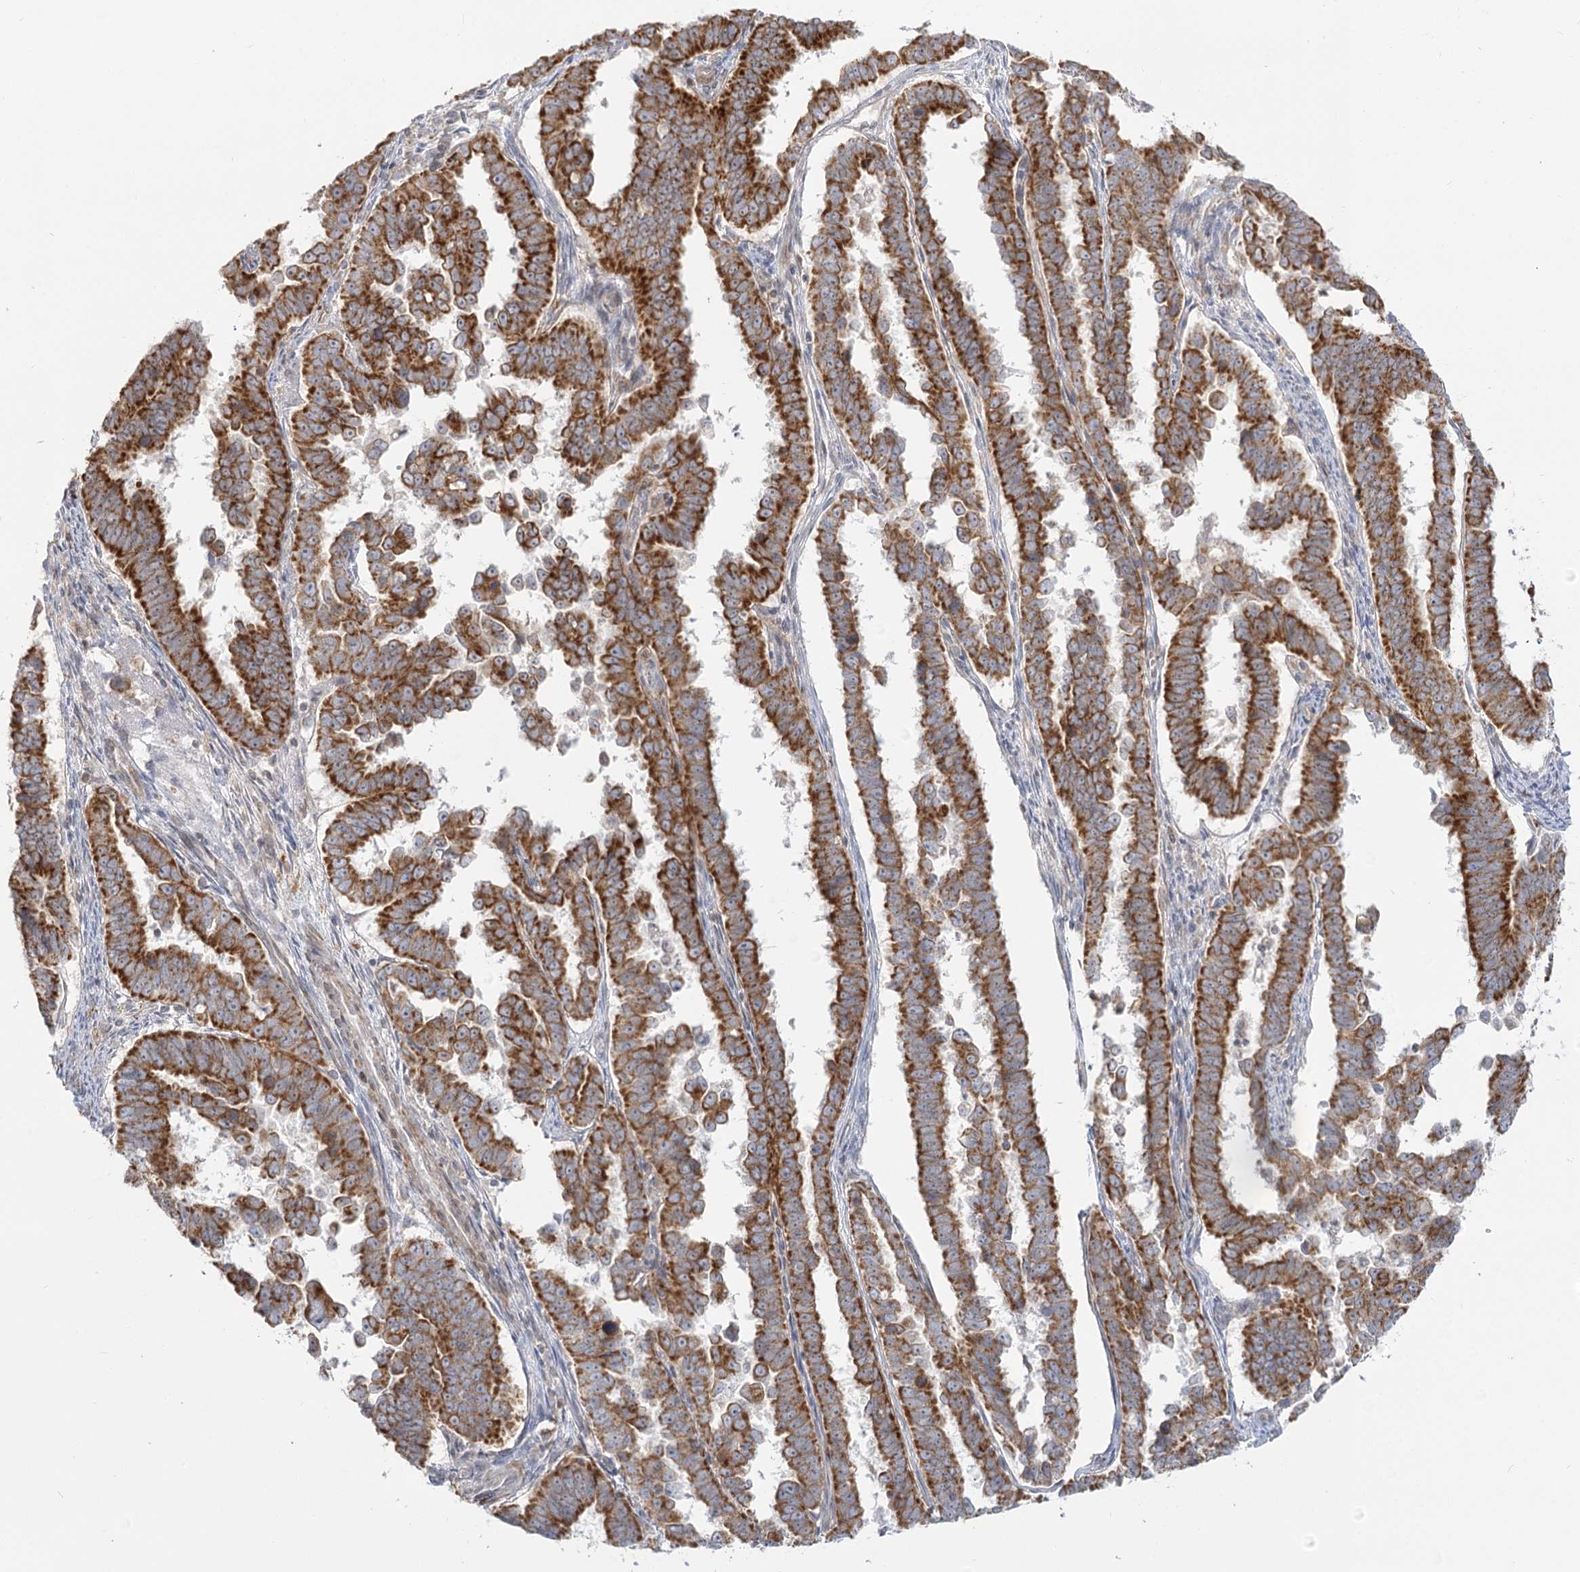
{"staining": {"intensity": "strong", "quantity": ">75%", "location": "cytoplasmic/membranous"}, "tissue": "endometrial cancer", "cell_type": "Tumor cells", "image_type": "cancer", "snomed": [{"axis": "morphology", "description": "Adenocarcinoma, NOS"}, {"axis": "topography", "description": "Endometrium"}], "caption": "Protein staining displays strong cytoplasmic/membranous staining in approximately >75% of tumor cells in endometrial cancer (adenocarcinoma). (IHC, brightfield microscopy, high magnification).", "gene": "MTMR3", "patient": {"sex": "female", "age": 75}}